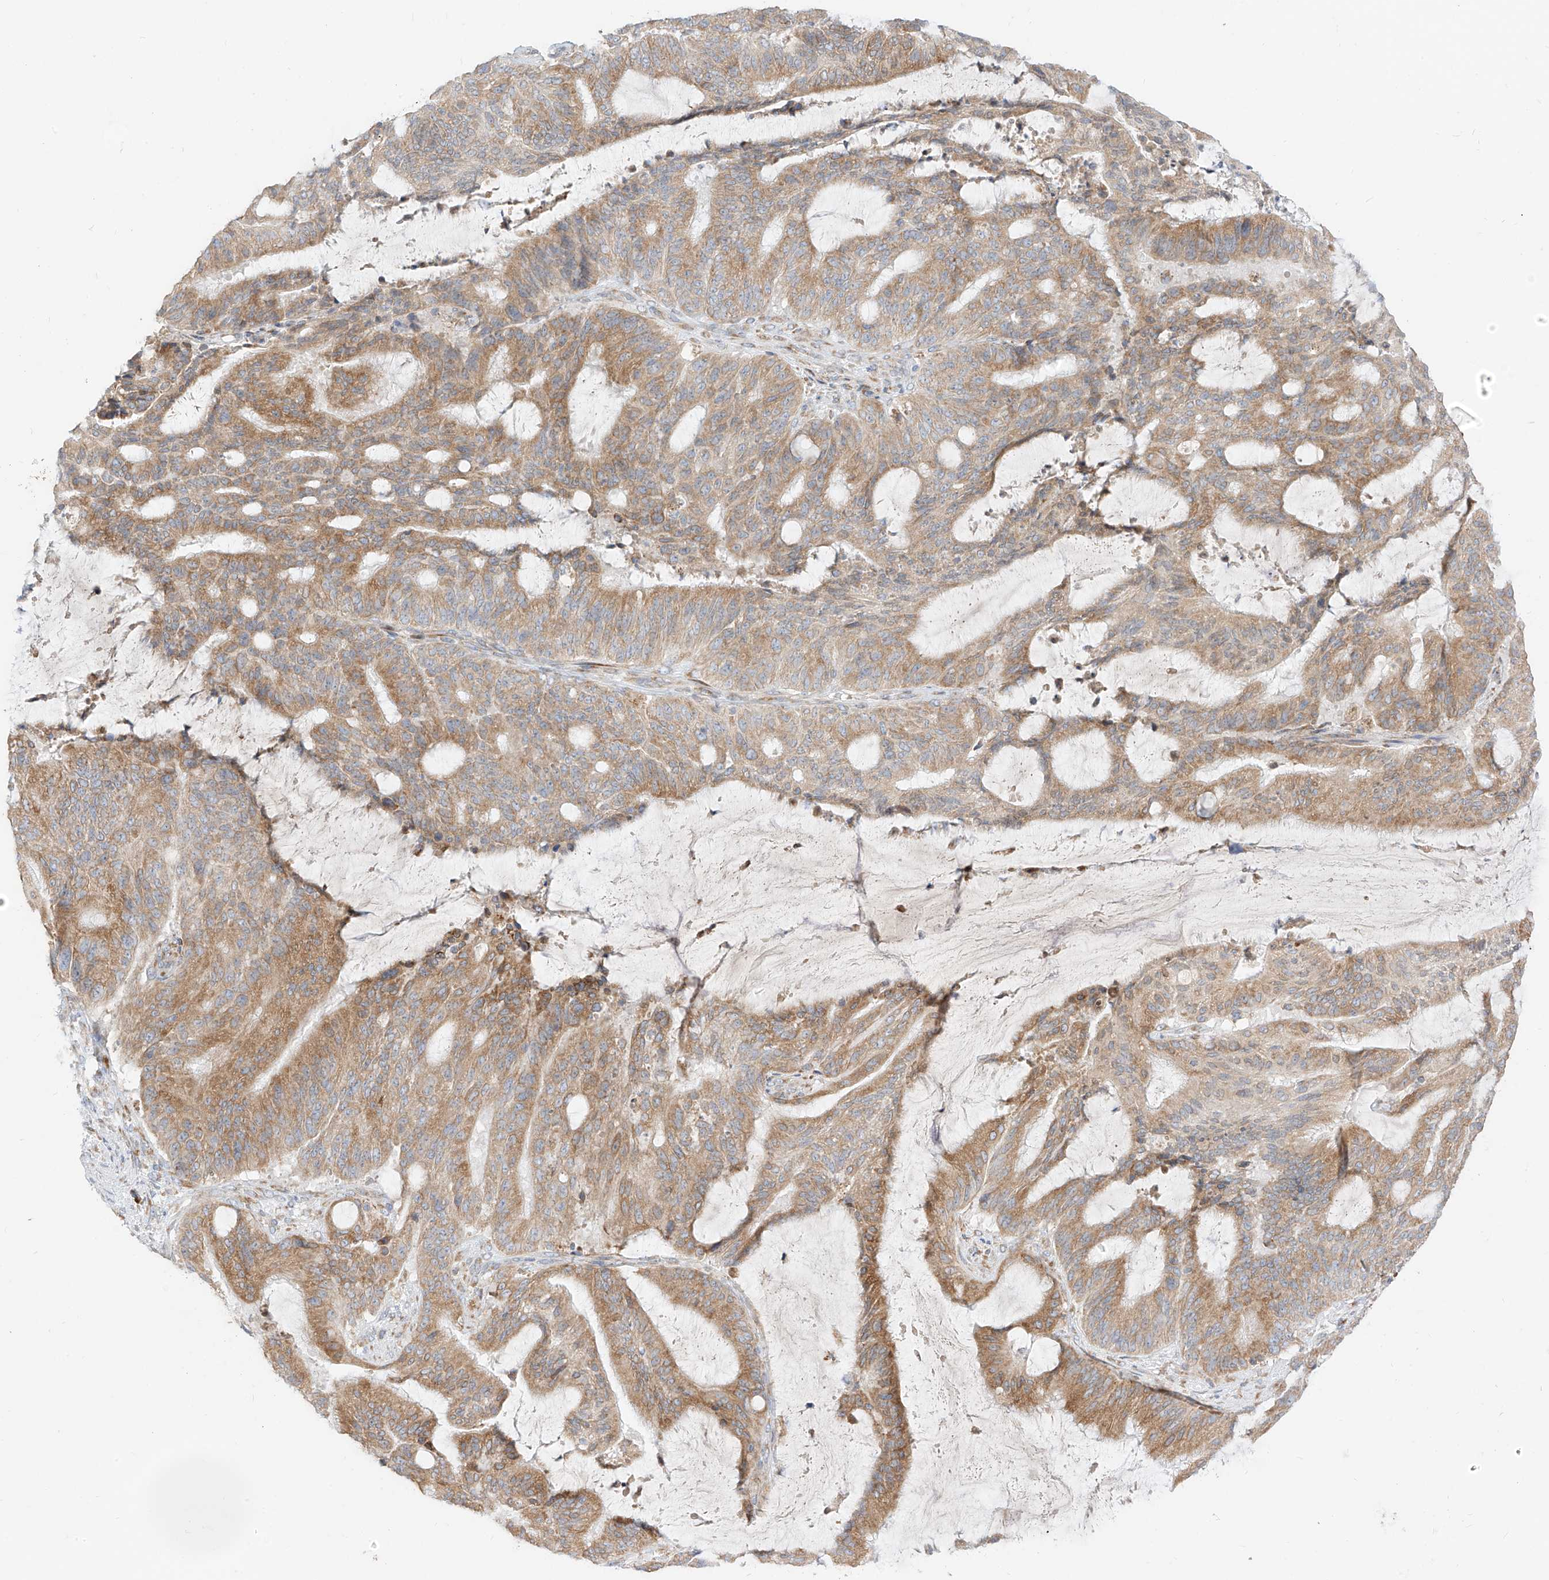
{"staining": {"intensity": "moderate", "quantity": ">75%", "location": "cytoplasmic/membranous"}, "tissue": "liver cancer", "cell_type": "Tumor cells", "image_type": "cancer", "snomed": [{"axis": "morphology", "description": "Normal tissue, NOS"}, {"axis": "morphology", "description": "Cholangiocarcinoma"}, {"axis": "topography", "description": "Liver"}, {"axis": "topography", "description": "Peripheral nerve tissue"}], "caption": "Tumor cells show medium levels of moderate cytoplasmic/membranous expression in about >75% of cells in human cholangiocarcinoma (liver). Nuclei are stained in blue.", "gene": "STT3A", "patient": {"sex": "female", "age": 73}}